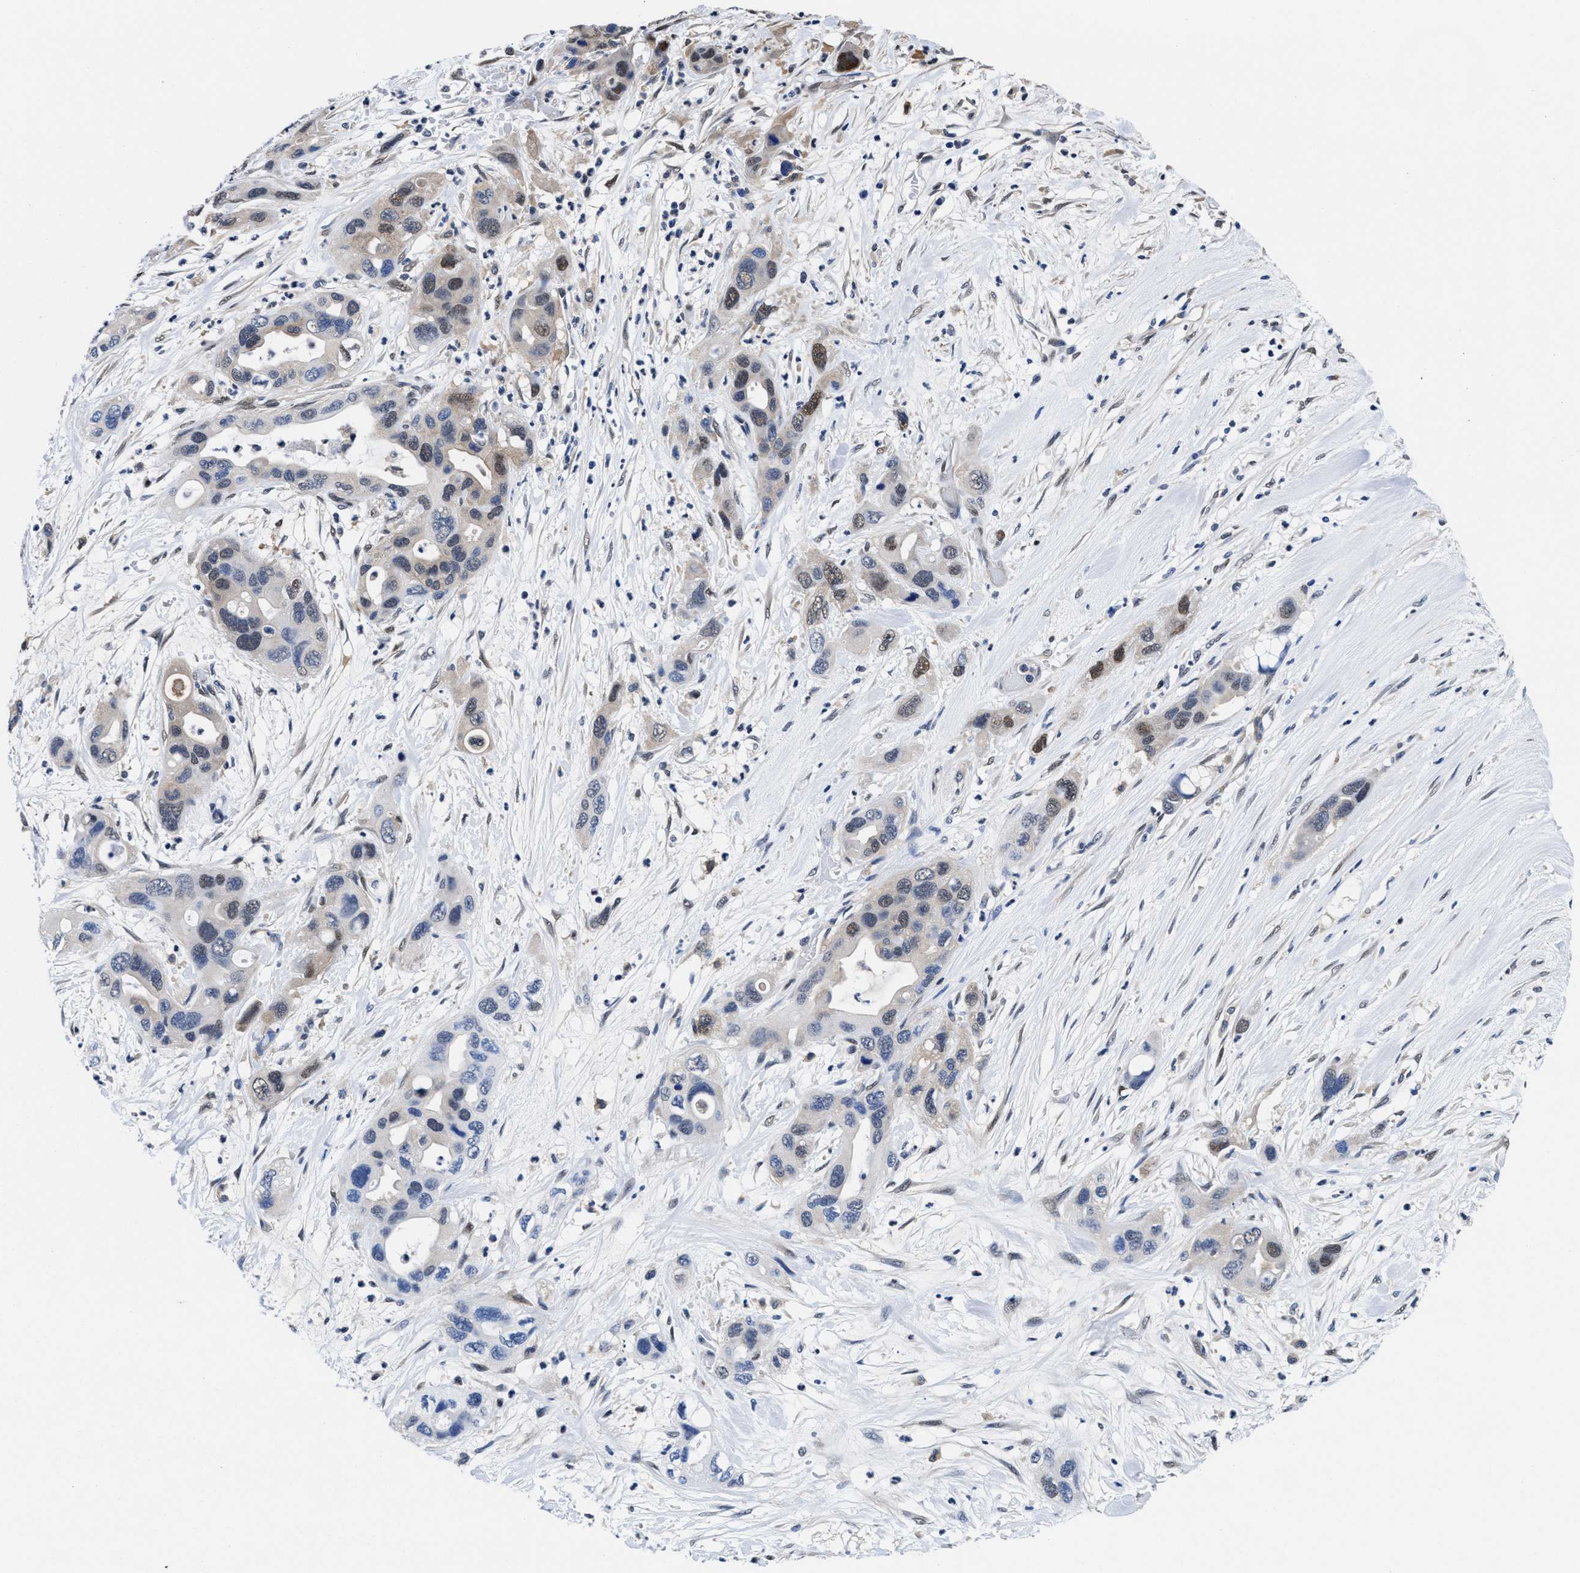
{"staining": {"intensity": "moderate", "quantity": "<25%", "location": "nuclear"}, "tissue": "pancreatic cancer", "cell_type": "Tumor cells", "image_type": "cancer", "snomed": [{"axis": "morphology", "description": "Adenocarcinoma, NOS"}, {"axis": "topography", "description": "Pancreas"}], "caption": "Pancreatic cancer stained for a protein (brown) displays moderate nuclear positive staining in about <25% of tumor cells.", "gene": "ACLY", "patient": {"sex": "female", "age": 71}}